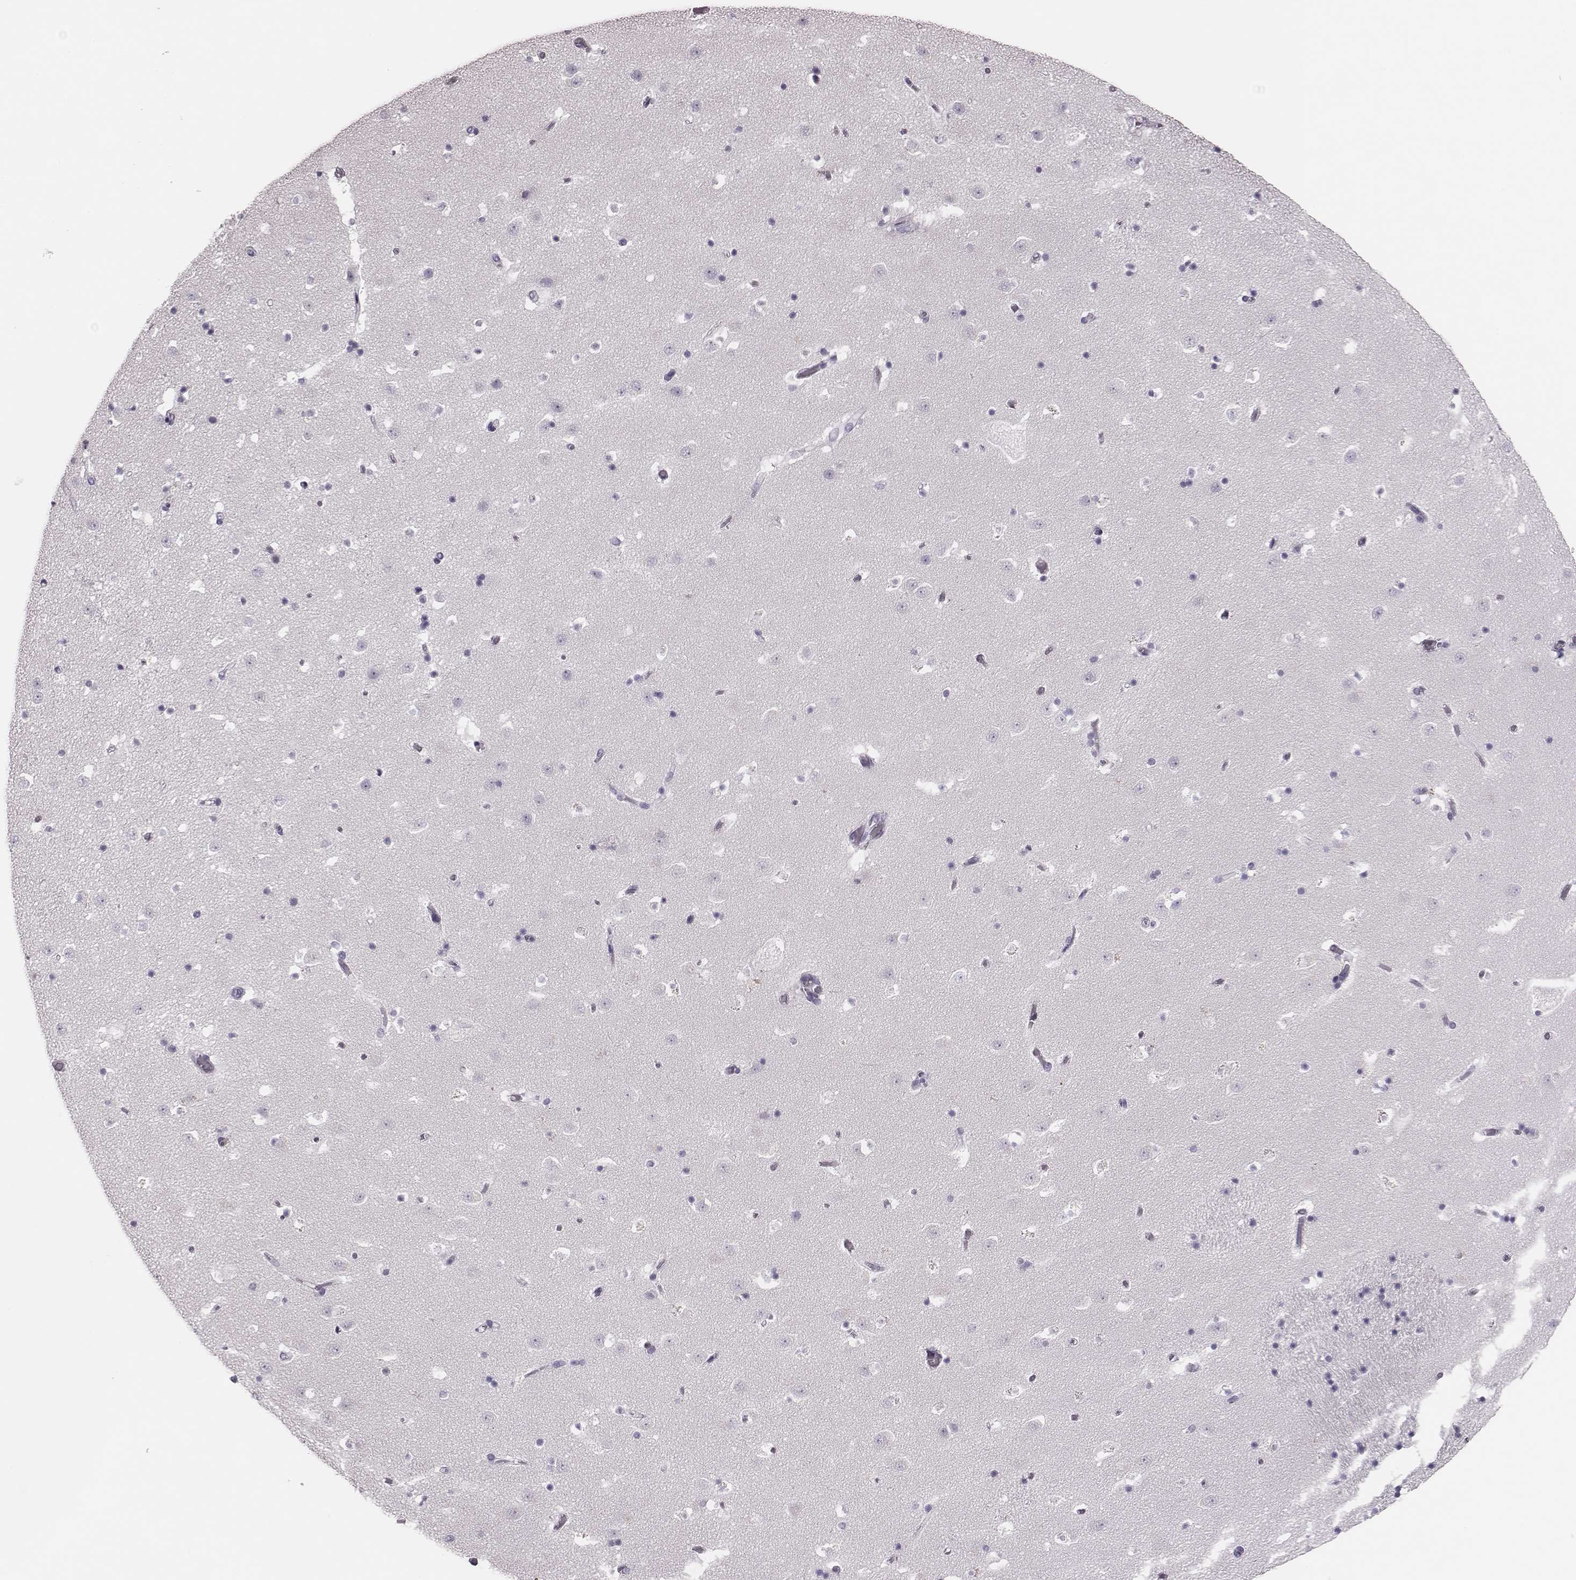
{"staining": {"intensity": "negative", "quantity": "none", "location": "none"}, "tissue": "caudate", "cell_type": "Glial cells", "image_type": "normal", "snomed": [{"axis": "morphology", "description": "Normal tissue, NOS"}, {"axis": "topography", "description": "Lateral ventricle wall"}], "caption": "Protein analysis of normal caudate demonstrates no significant positivity in glial cells.", "gene": "H1", "patient": {"sex": "female", "age": 42}}